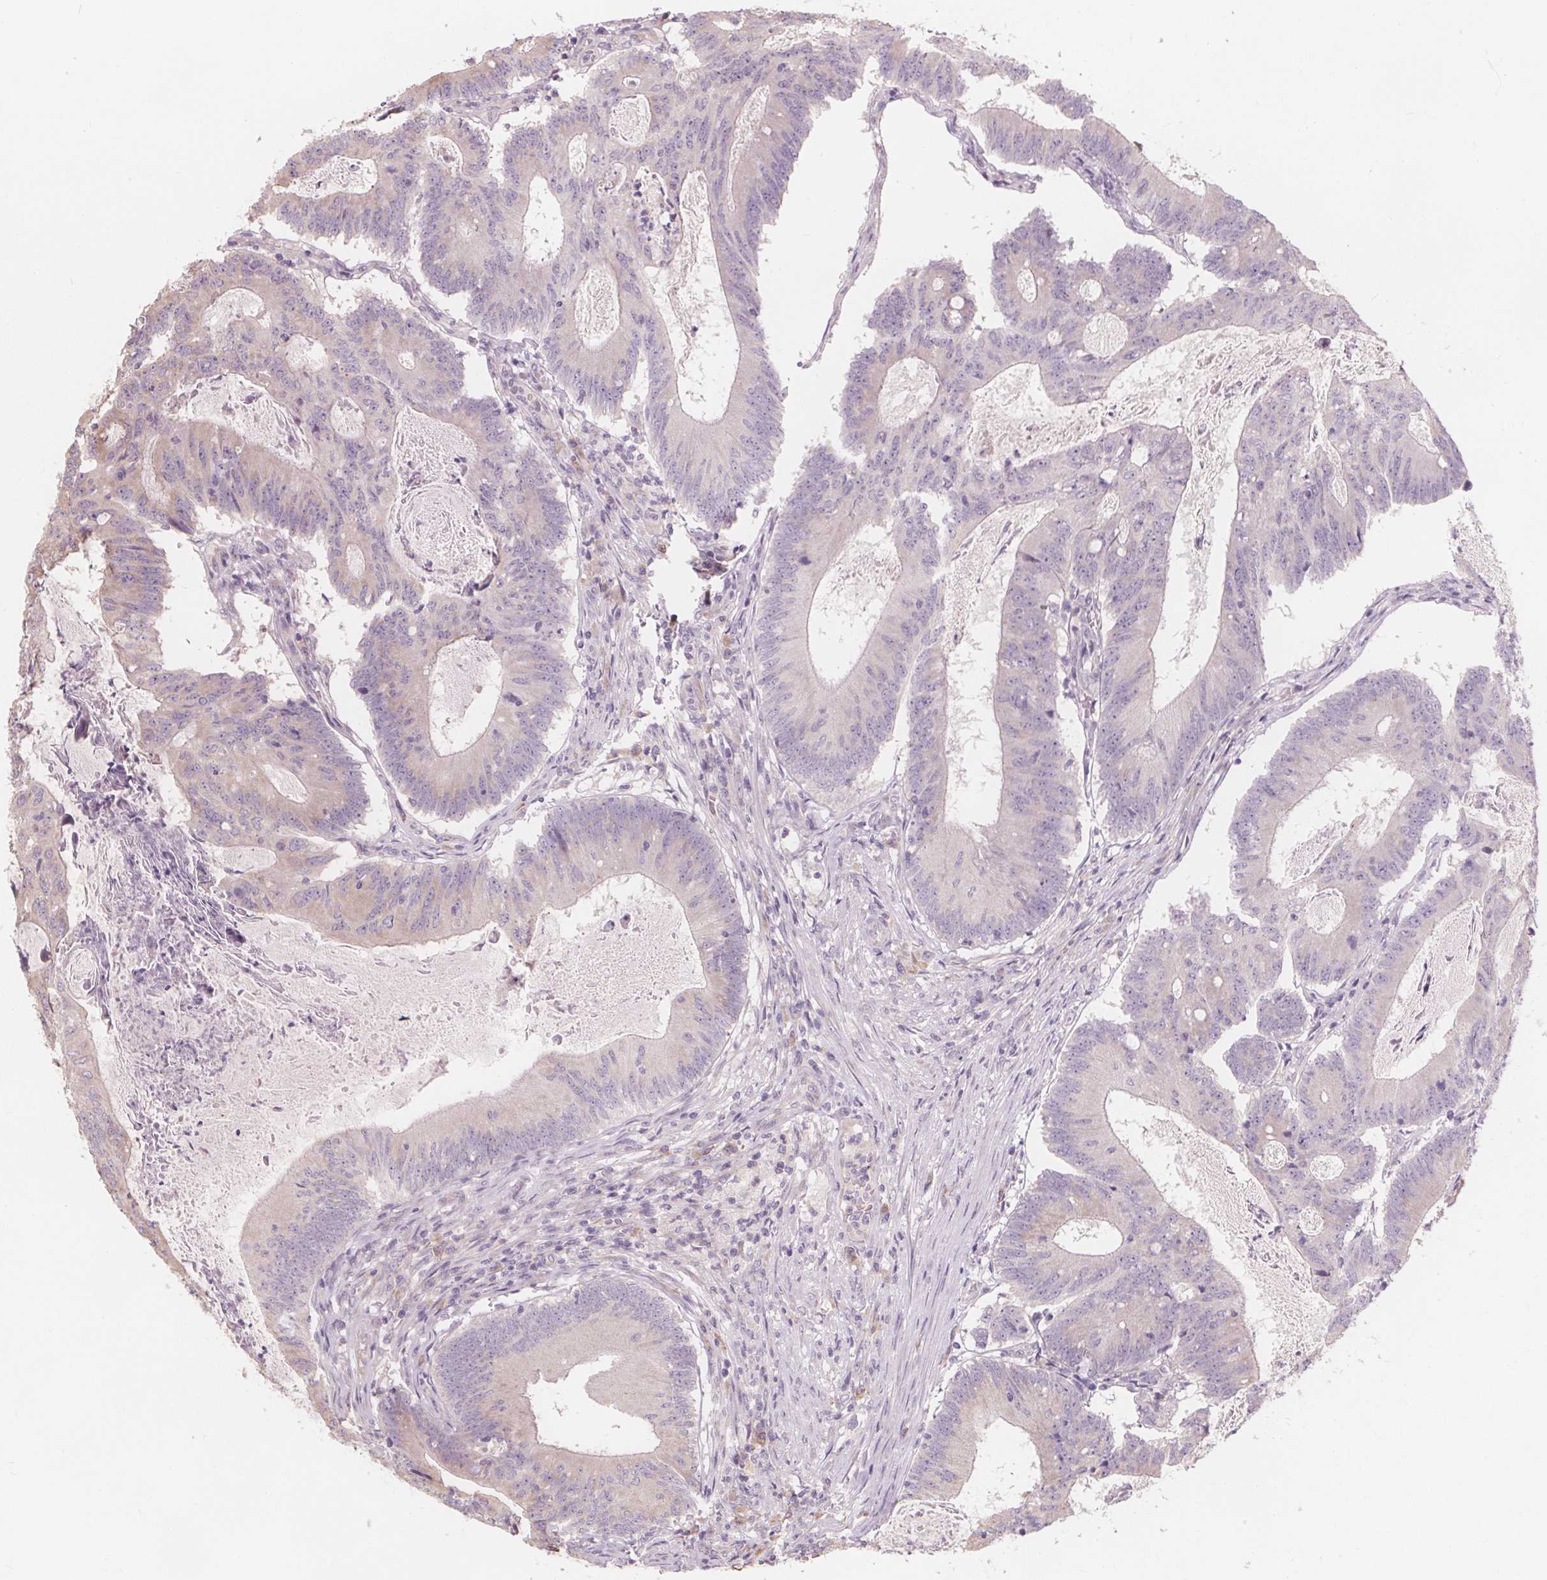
{"staining": {"intensity": "negative", "quantity": "none", "location": "none"}, "tissue": "colorectal cancer", "cell_type": "Tumor cells", "image_type": "cancer", "snomed": [{"axis": "morphology", "description": "Adenocarcinoma, NOS"}, {"axis": "topography", "description": "Colon"}], "caption": "IHC of human colorectal cancer (adenocarcinoma) displays no staining in tumor cells. Nuclei are stained in blue.", "gene": "TMEM80", "patient": {"sex": "female", "age": 70}}